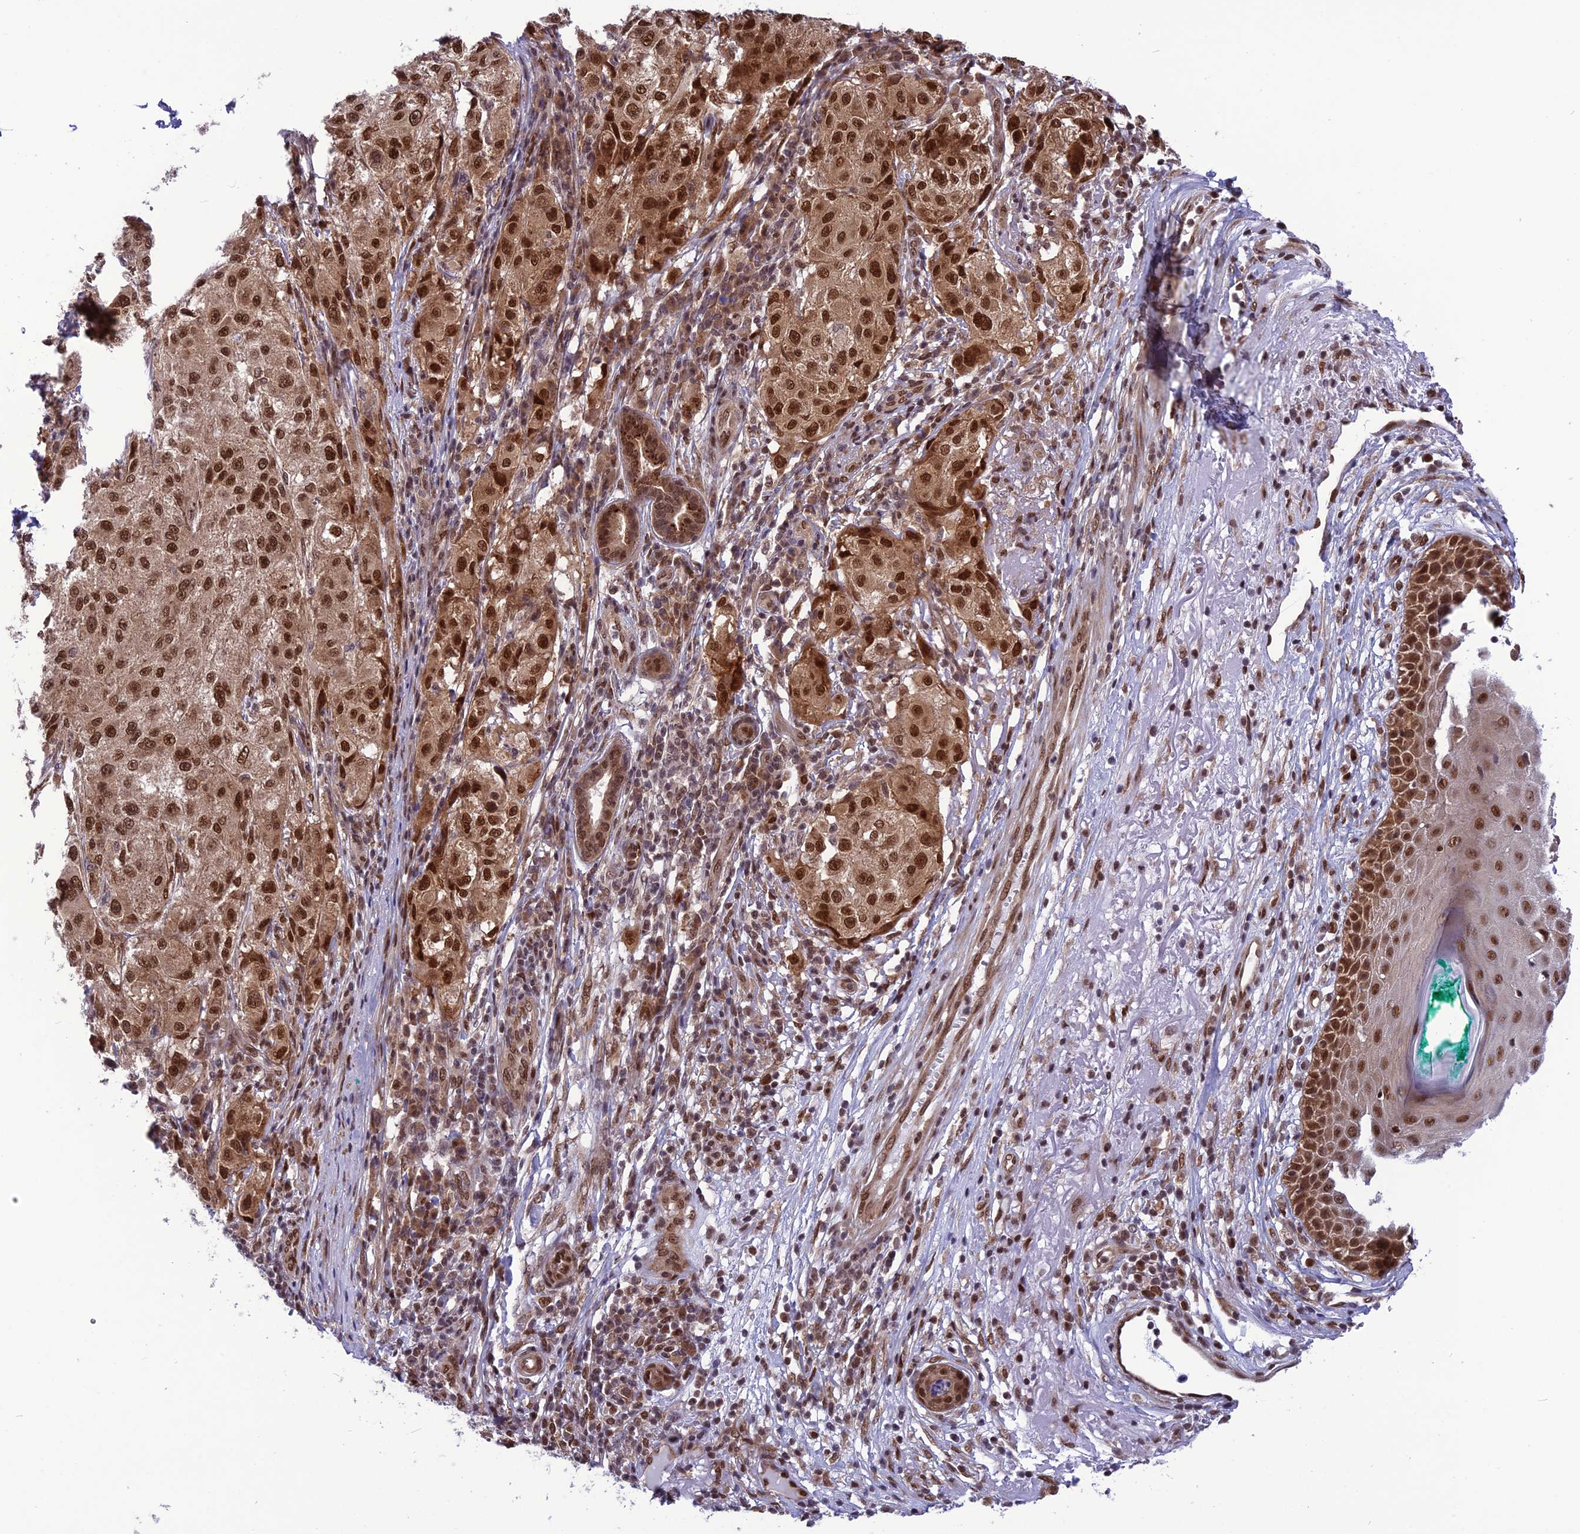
{"staining": {"intensity": "strong", "quantity": ">75%", "location": "nuclear"}, "tissue": "melanoma", "cell_type": "Tumor cells", "image_type": "cancer", "snomed": [{"axis": "morphology", "description": "Necrosis, NOS"}, {"axis": "morphology", "description": "Malignant melanoma, NOS"}, {"axis": "topography", "description": "Skin"}], "caption": "IHC image of human melanoma stained for a protein (brown), which demonstrates high levels of strong nuclear staining in approximately >75% of tumor cells.", "gene": "RTRAF", "patient": {"sex": "female", "age": 87}}